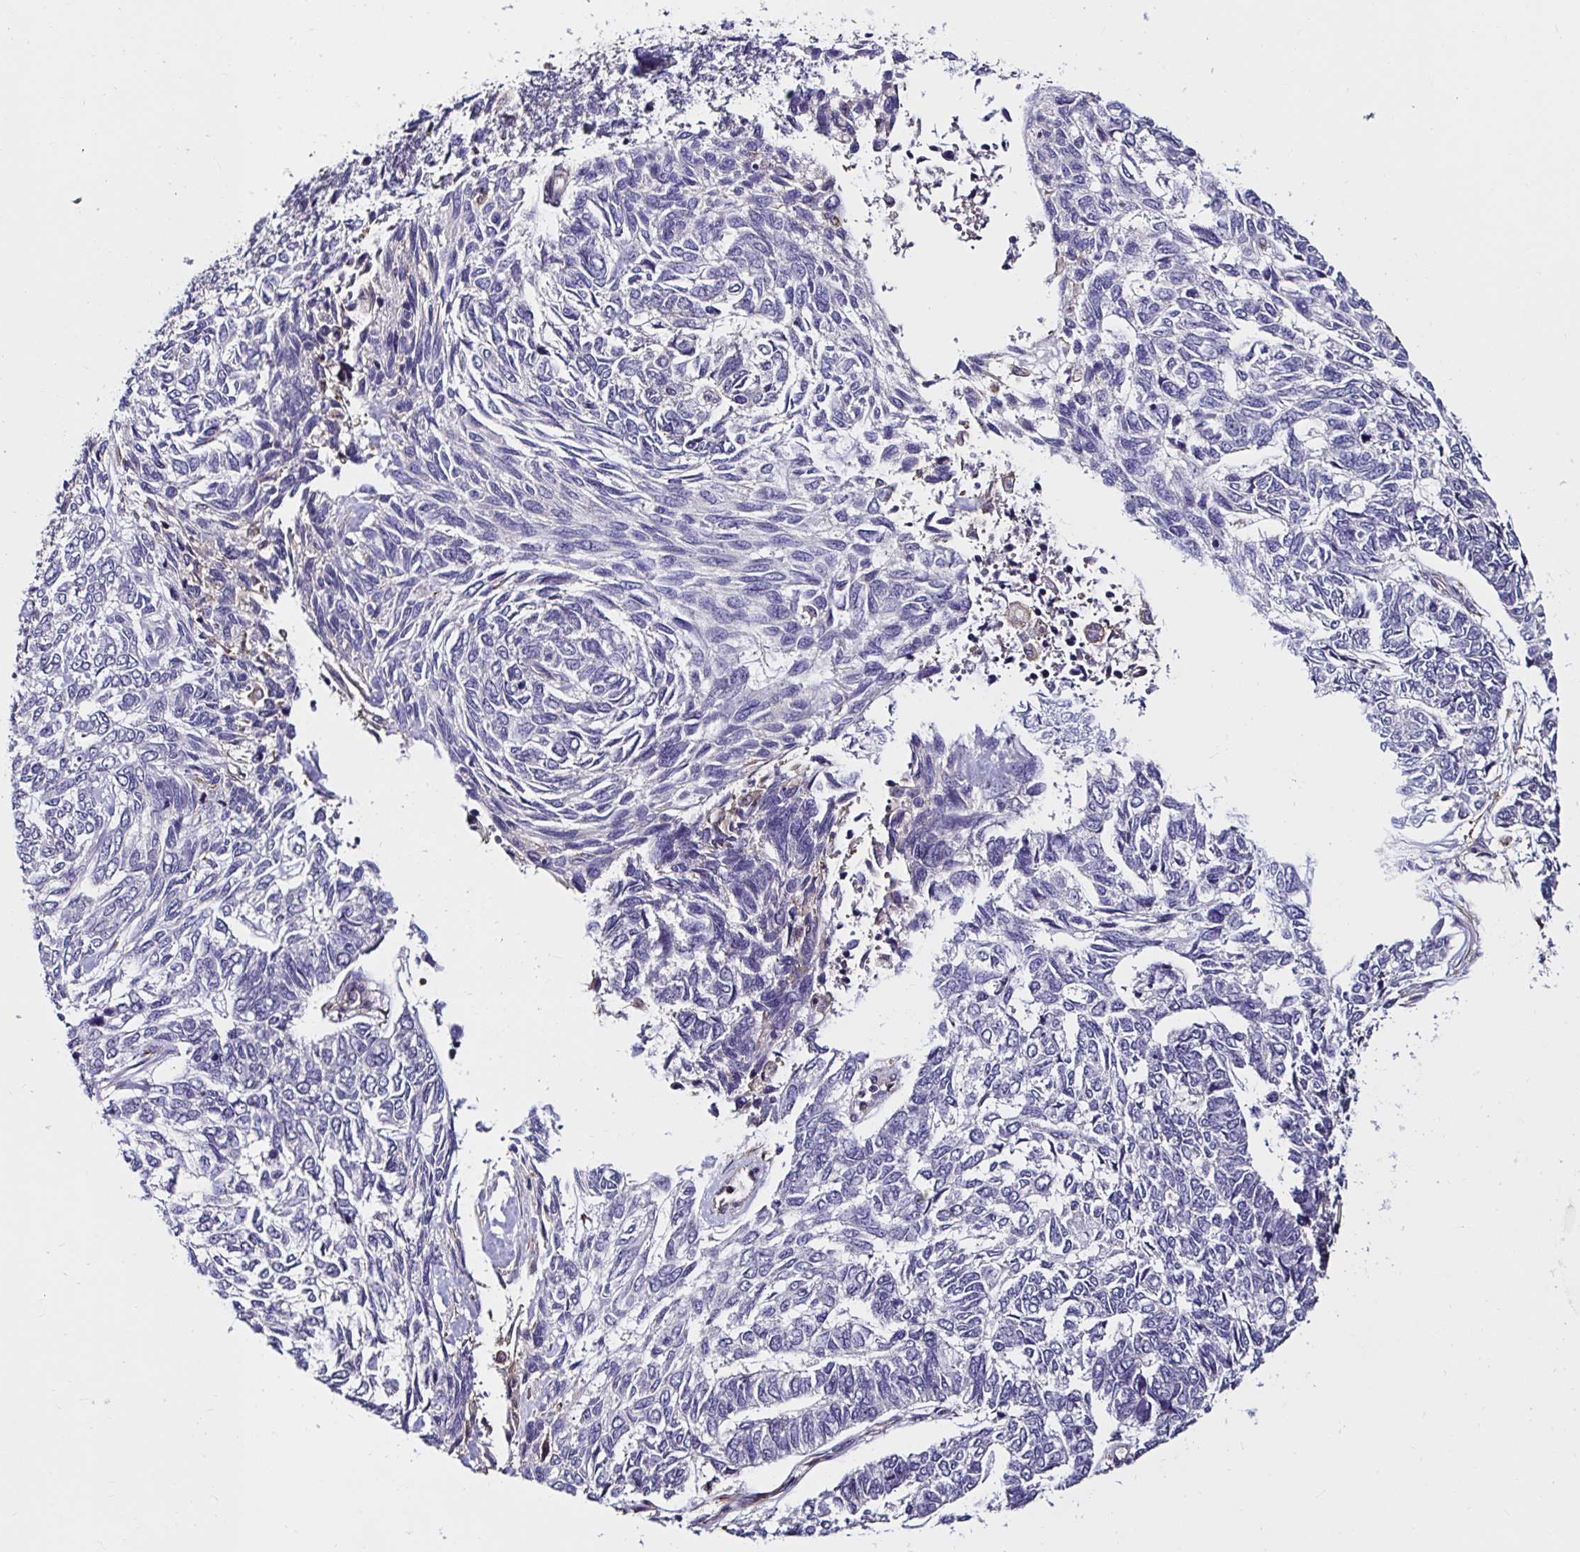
{"staining": {"intensity": "negative", "quantity": "none", "location": "none"}, "tissue": "skin cancer", "cell_type": "Tumor cells", "image_type": "cancer", "snomed": [{"axis": "morphology", "description": "Basal cell carcinoma"}, {"axis": "topography", "description": "Skin"}], "caption": "Tumor cells are negative for brown protein staining in skin cancer. (Immunohistochemistry (ihc), brightfield microscopy, high magnification).", "gene": "RSRP1", "patient": {"sex": "female", "age": 65}}